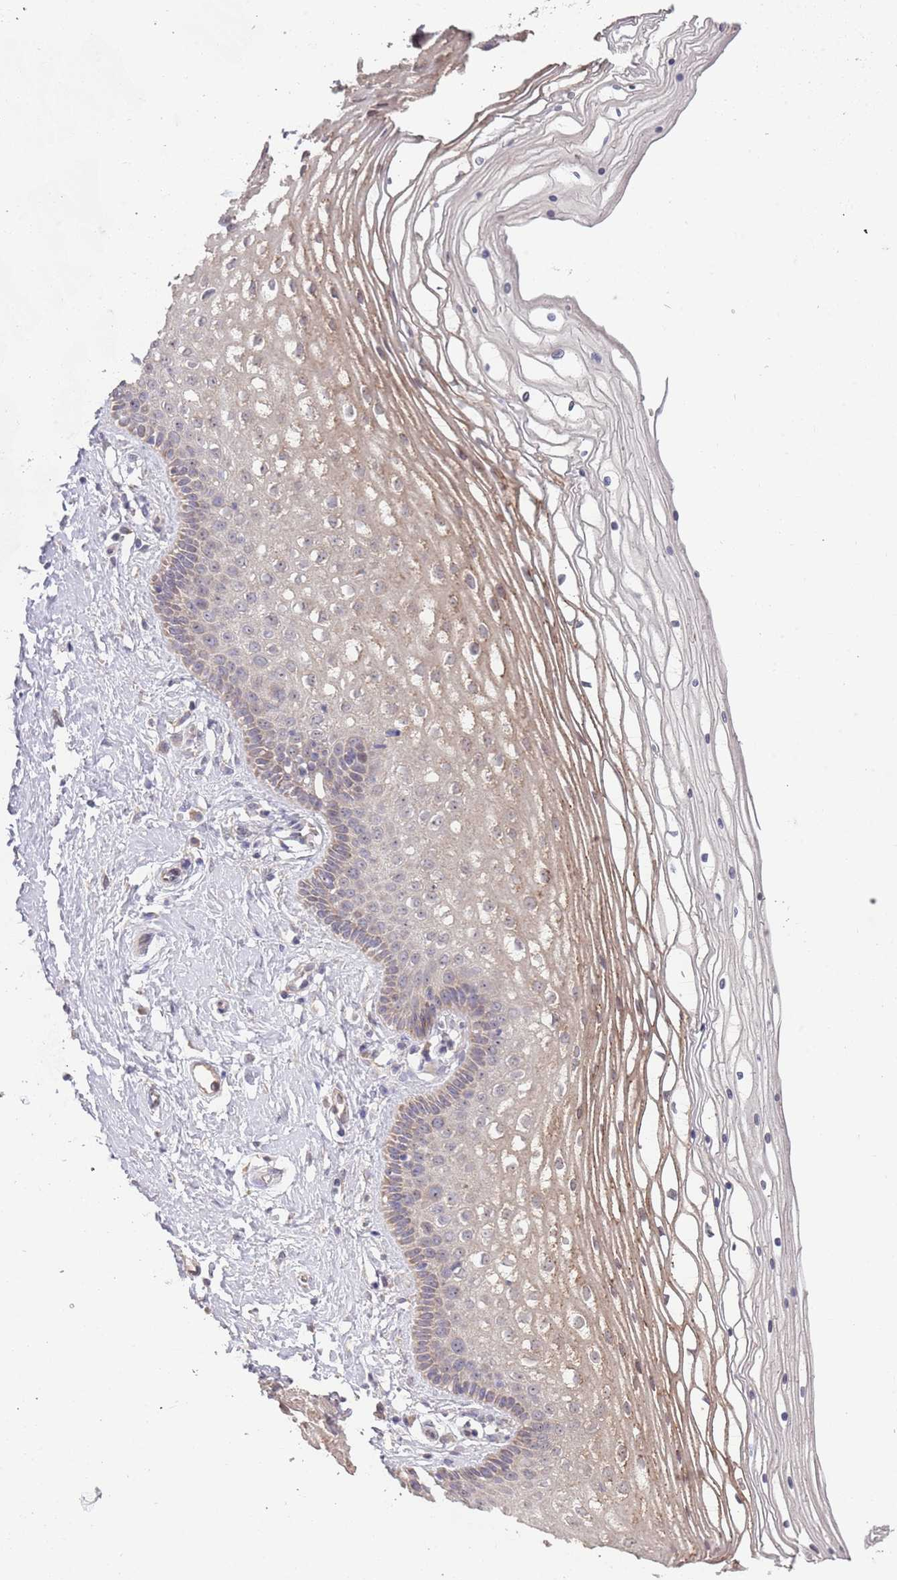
{"staining": {"intensity": "weak", "quantity": "25%-75%", "location": "cytoplasmic/membranous"}, "tissue": "vagina", "cell_type": "Squamous epithelial cells", "image_type": "normal", "snomed": [{"axis": "morphology", "description": "Normal tissue, NOS"}, {"axis": "topography", "description": "Vagina"}], "caption": "Vagina was stained to show a protein in brown. There is low levels of weak cytoplasmic/membranous expression in about 25%-75% of squamous epithelial cells. The staining was performed using DAB to visualize the protein expression in brown, while the nuclei were stained in blue with hematoxylin (Magnification: 20x).", "gene": "TMEM64", "patient": {"sex": "female", "age": 46}}